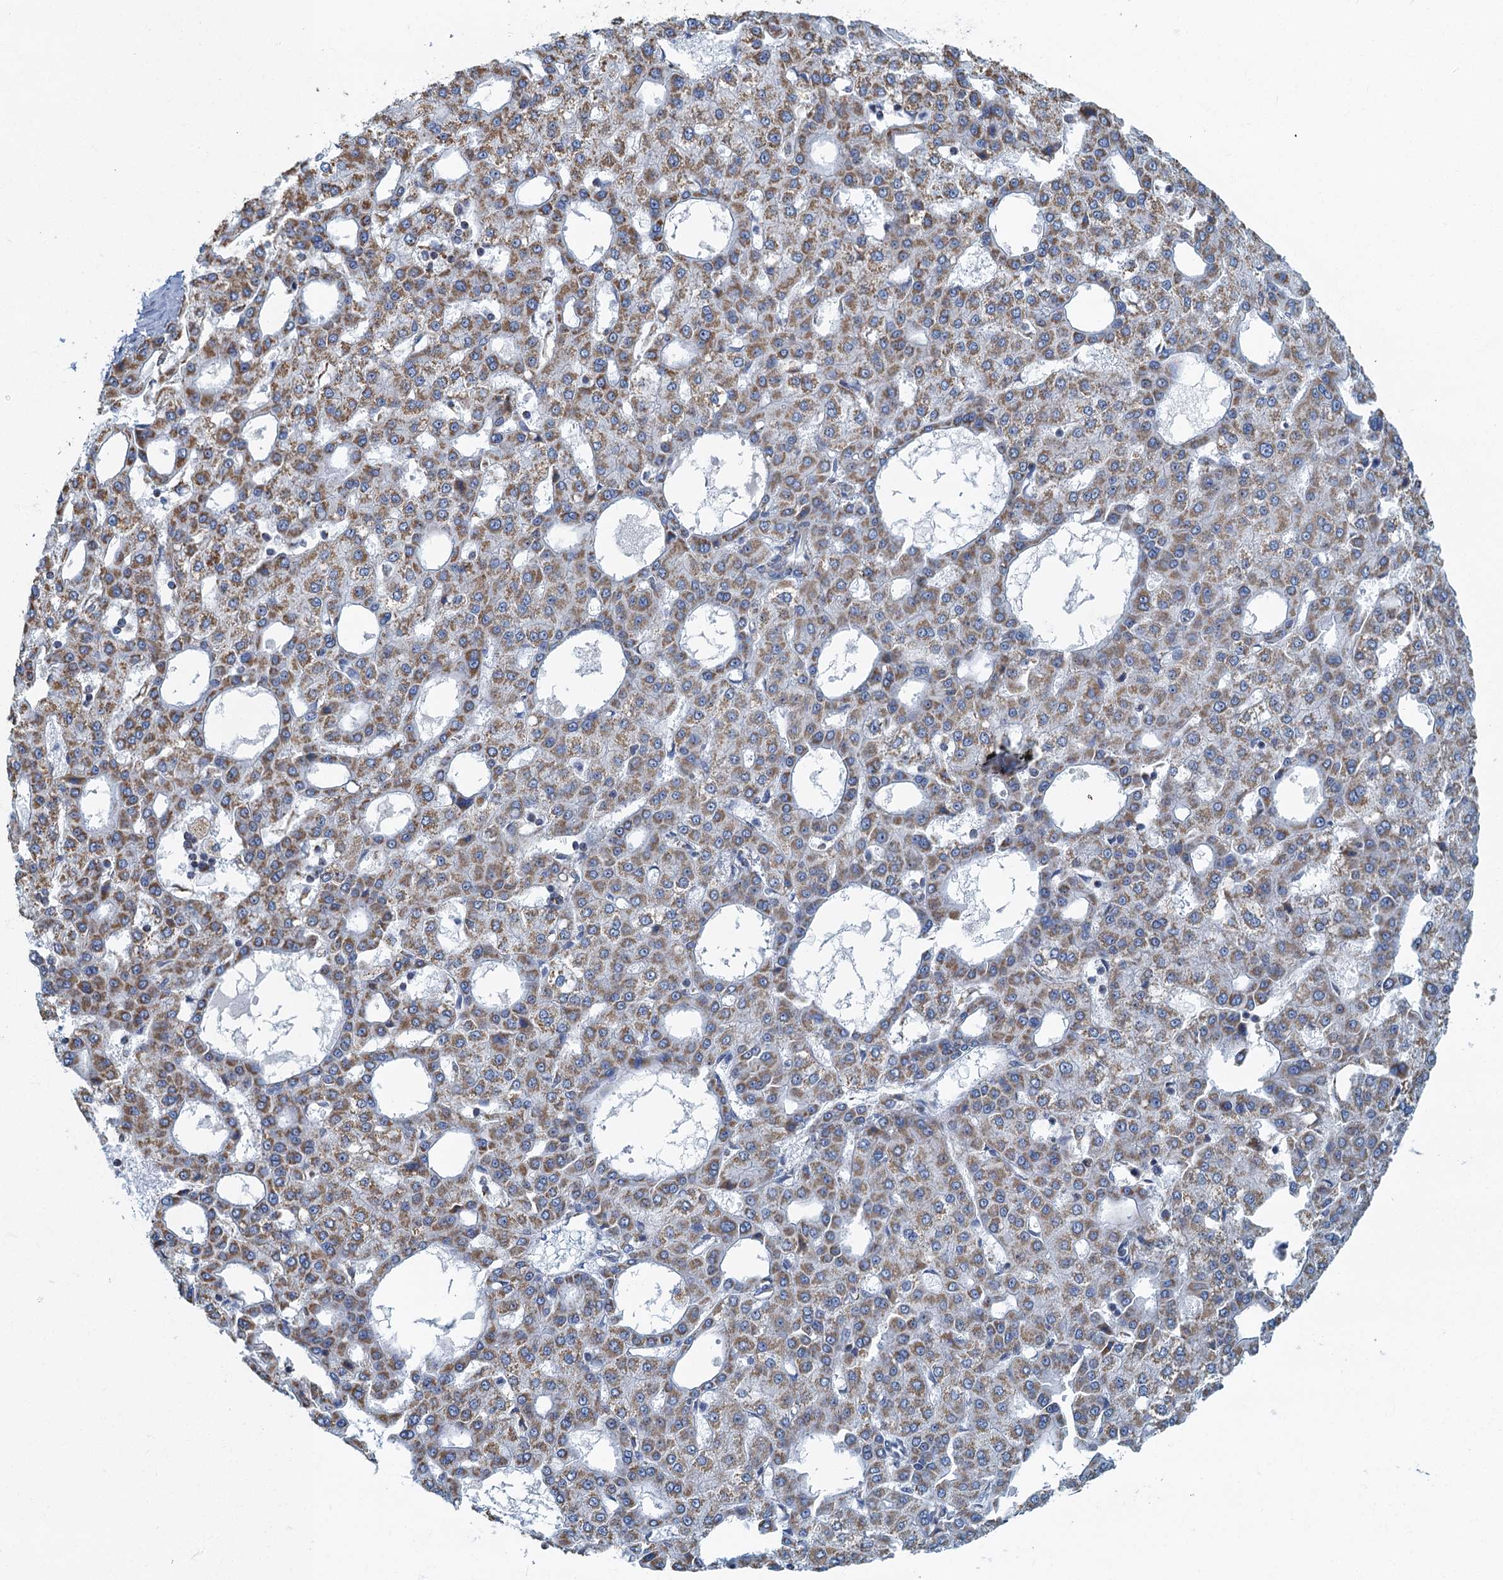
{"staining": {"intensity": "moderate", "quantity": ">75%", "location": "cytoplasmic/membranous"}, "tissue": "liver cancer", "cell_type": "Tumor cells", "image_type": "cancer", "snomed": [{"axis": "morphology", "description": "Carcinoma, Hepatocellular, NOS"}, {"axis": "topography", "description": "Liver"}], "caption": "A high-resolution micrograph shows immunohistochemistry (IHC) staining of liver cancer, which displays moderate cytoplasmic/membranous positivity in about >75% of tumor cells.", "gene": "RAD9B", "patient": {"sex": "male", "age": 47}}